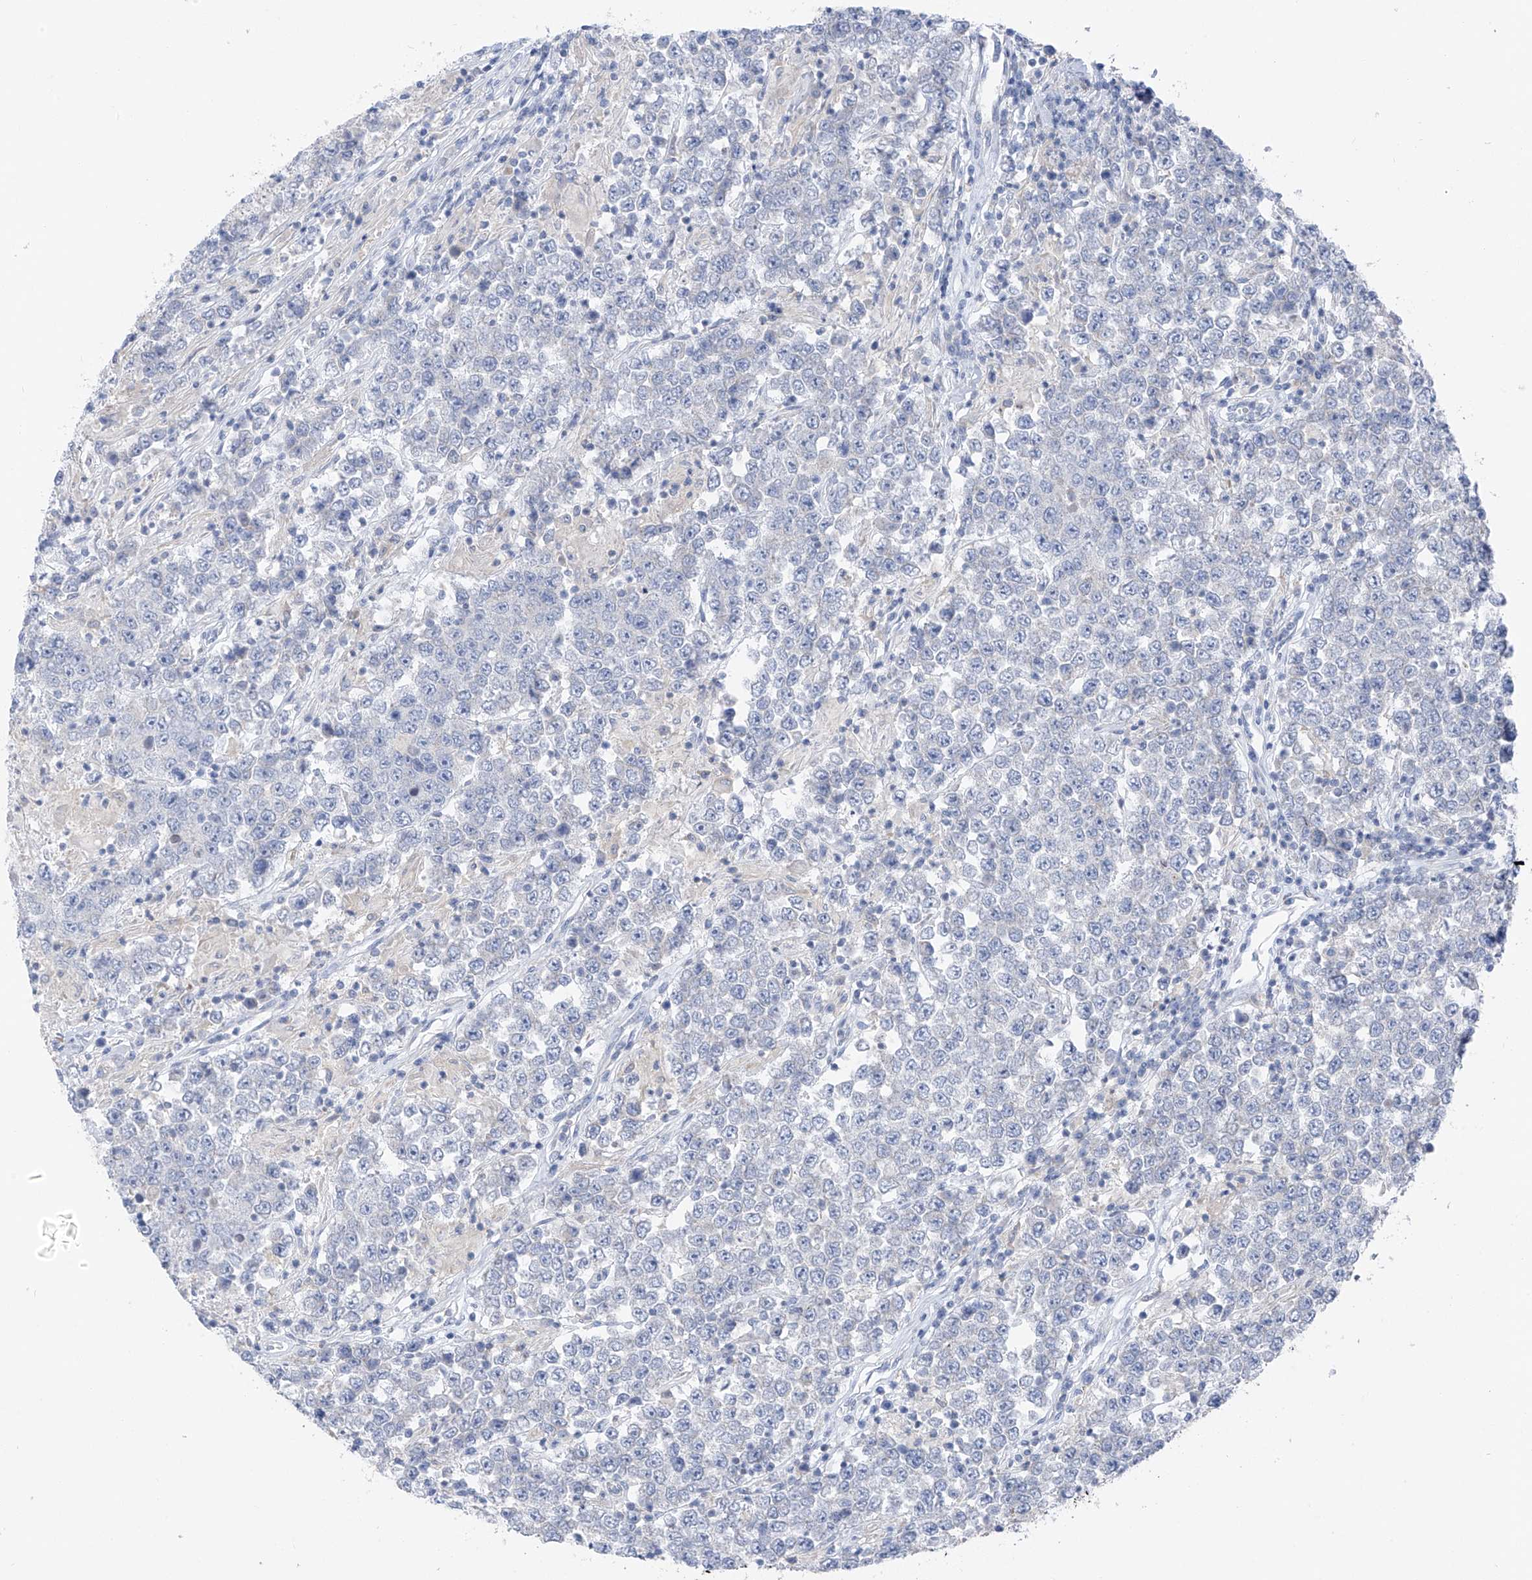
{"staining": {"intensity": "negative", "quantity": "none", "location": "none"}, "tissue": "testis cancer", "cell_type": "Tumor cells", "image_type": "cancer", "snomed": [{"axis": "morphology", "description": "Normal tissue, NOS"}, {"axis": "morphology", "description": "Urothelial carcinoma, High grade"}, {"axis": "morphology", "description": "Seminoma, NOS"}, {"axis": "morphology", "description": "Carcinoma, Embryonal, NOS"}, {"axis": "topography", "description": "Urinary bladder"}, {"axis": "topography", "description": "Testis"}], "caption": "Photomicrograph shows no protein expression in tumor cells of seminoma (testis) tissue.", "gene": "POMGNT2", "patient": {"sex": "male", "age": 41}}